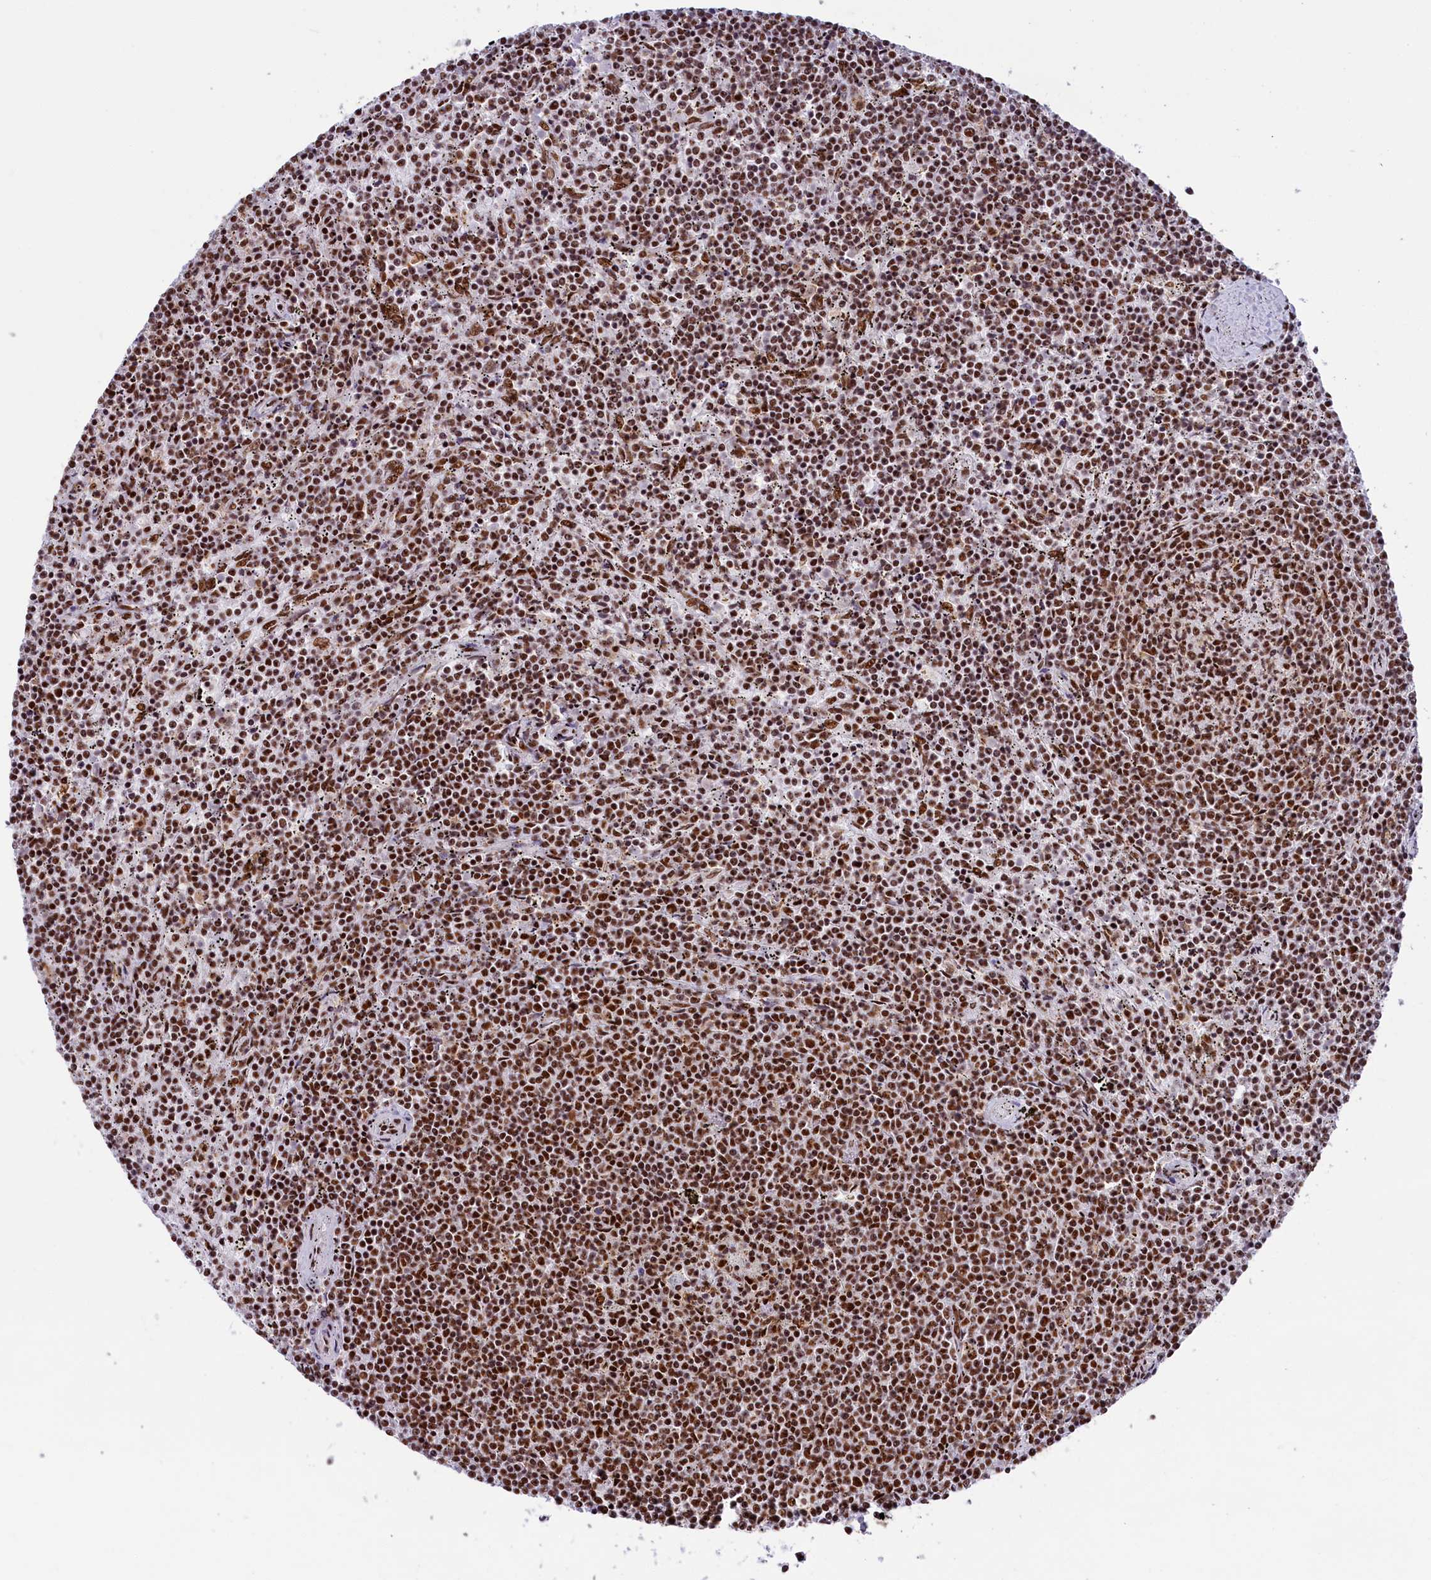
{"staining": {"intensity": "strong", "quantity": ">75%", "location": "nuclear"}, "tissue": "lymphoma", "cell_type": "Tumor cells", "image_type": "cancer", "snomed": [{"axis": "morphology", "description": "Malignant lymphoma, non-Hodgkin's type, Low grade"}, {"axis": "topography", "description": "Spleen"}], "caption": "Low-grade malignant lymphoma, non-Hodgkin's type stained with a protein marker demonstrates strong staining in tumor cells.", "gene": "SNRNP70", "patient": {"sex": "female", "age": 50}}